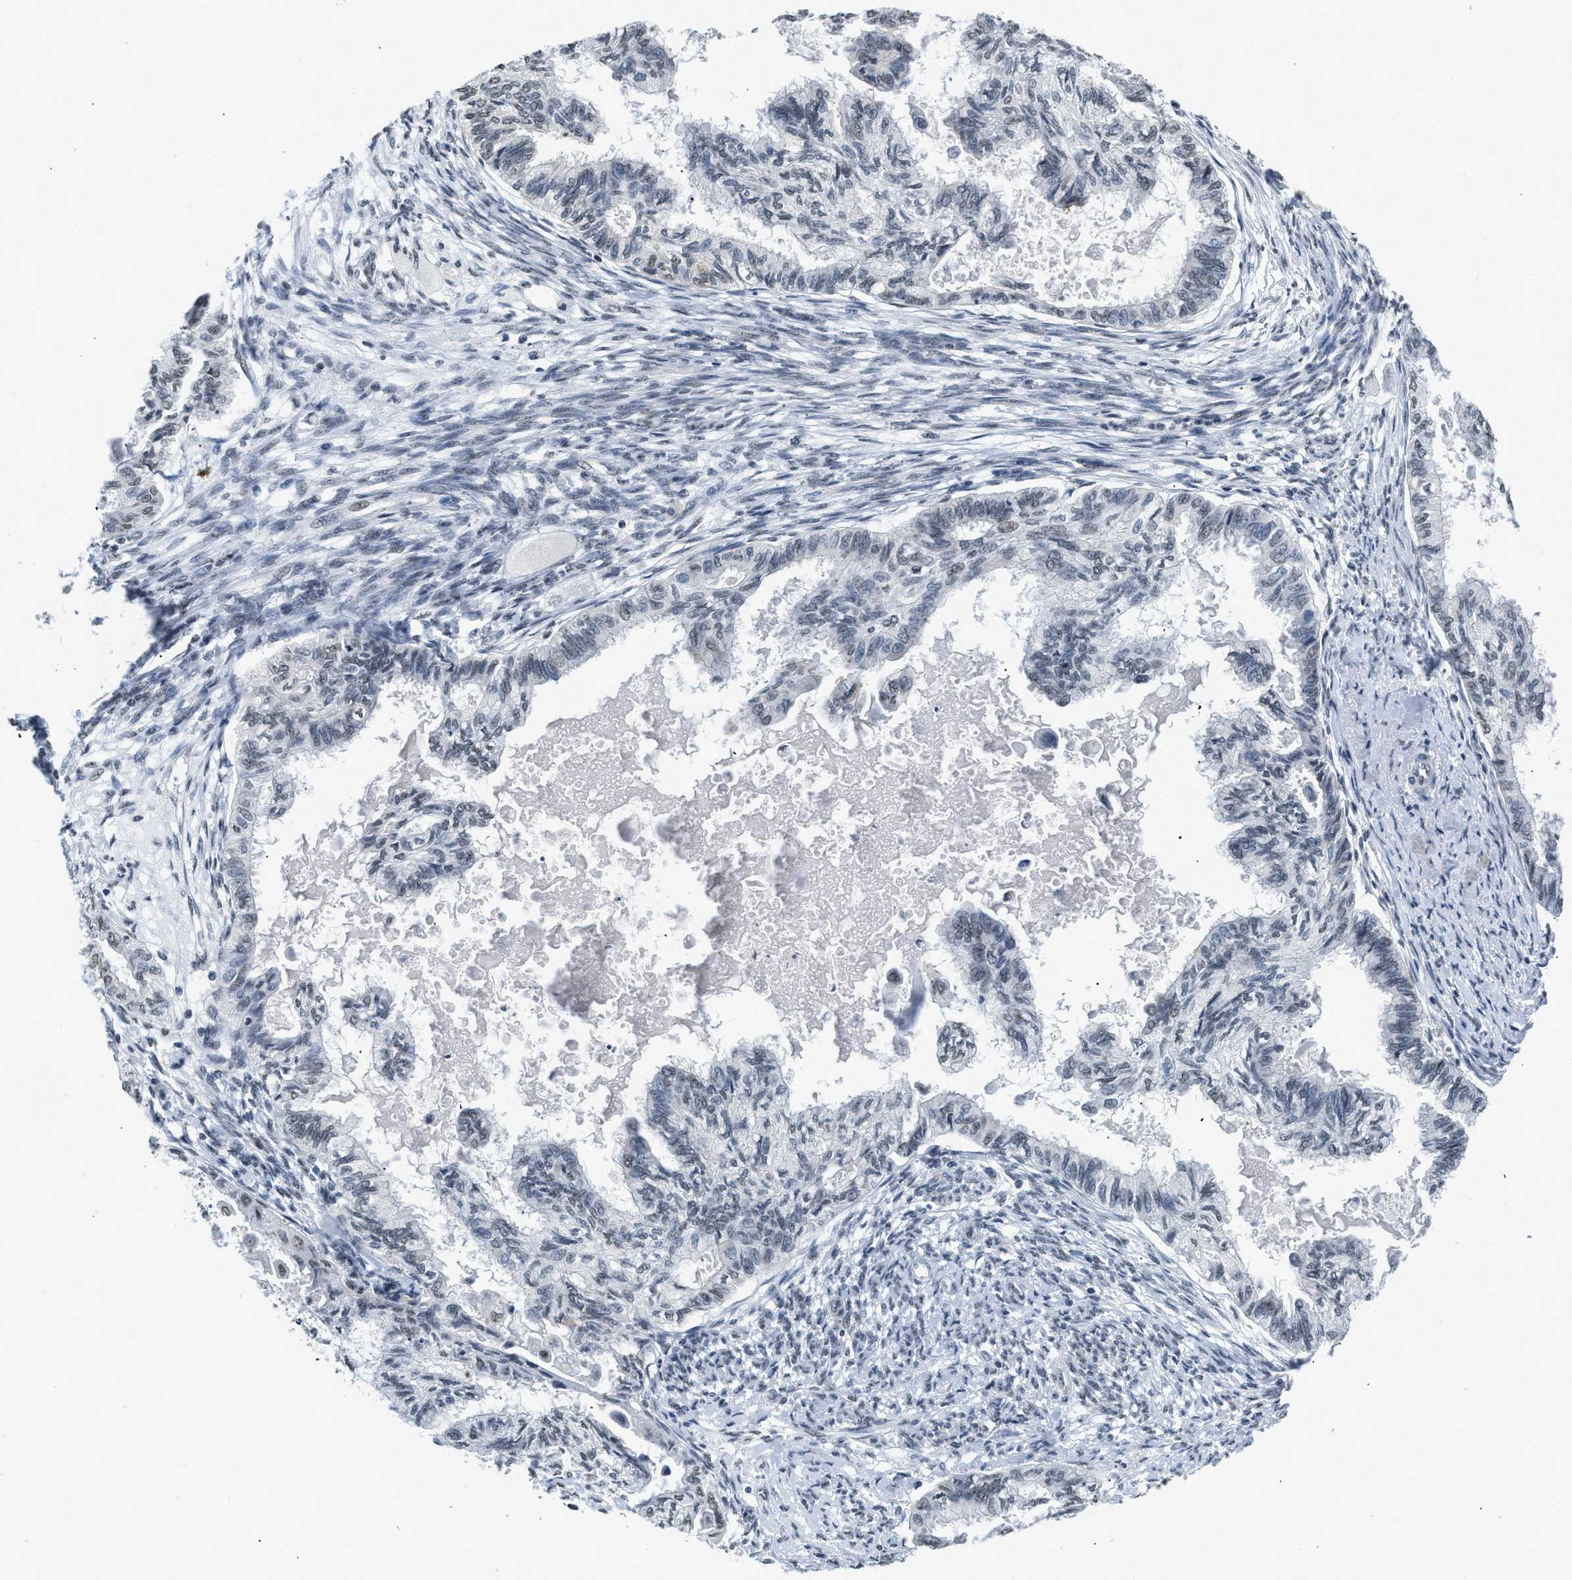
{"staining": {"intensity": "weak", "quantity": "<25%", "location": "nuclear"}, "tissue": "cervical cancer", "cell_type": "Tumor cells", "image_type": "cancer", "snomed": [{"axis": "morphology", "description": "Normal tissue, NOS"}, {"axis": "morphology", "description": "Adenocarcinoma, NOS"}, {"axis": "topography", "description": "Cervix"}, {"axis": "topography", "description": "Endometrium"}], "caption": "Cervical adenocarcinoma stained for a protein using immunohistochemistry demonstrates no staining tumor cells.", "gene": "RAF1", "patient": {"sex": "female", "age": 86}}